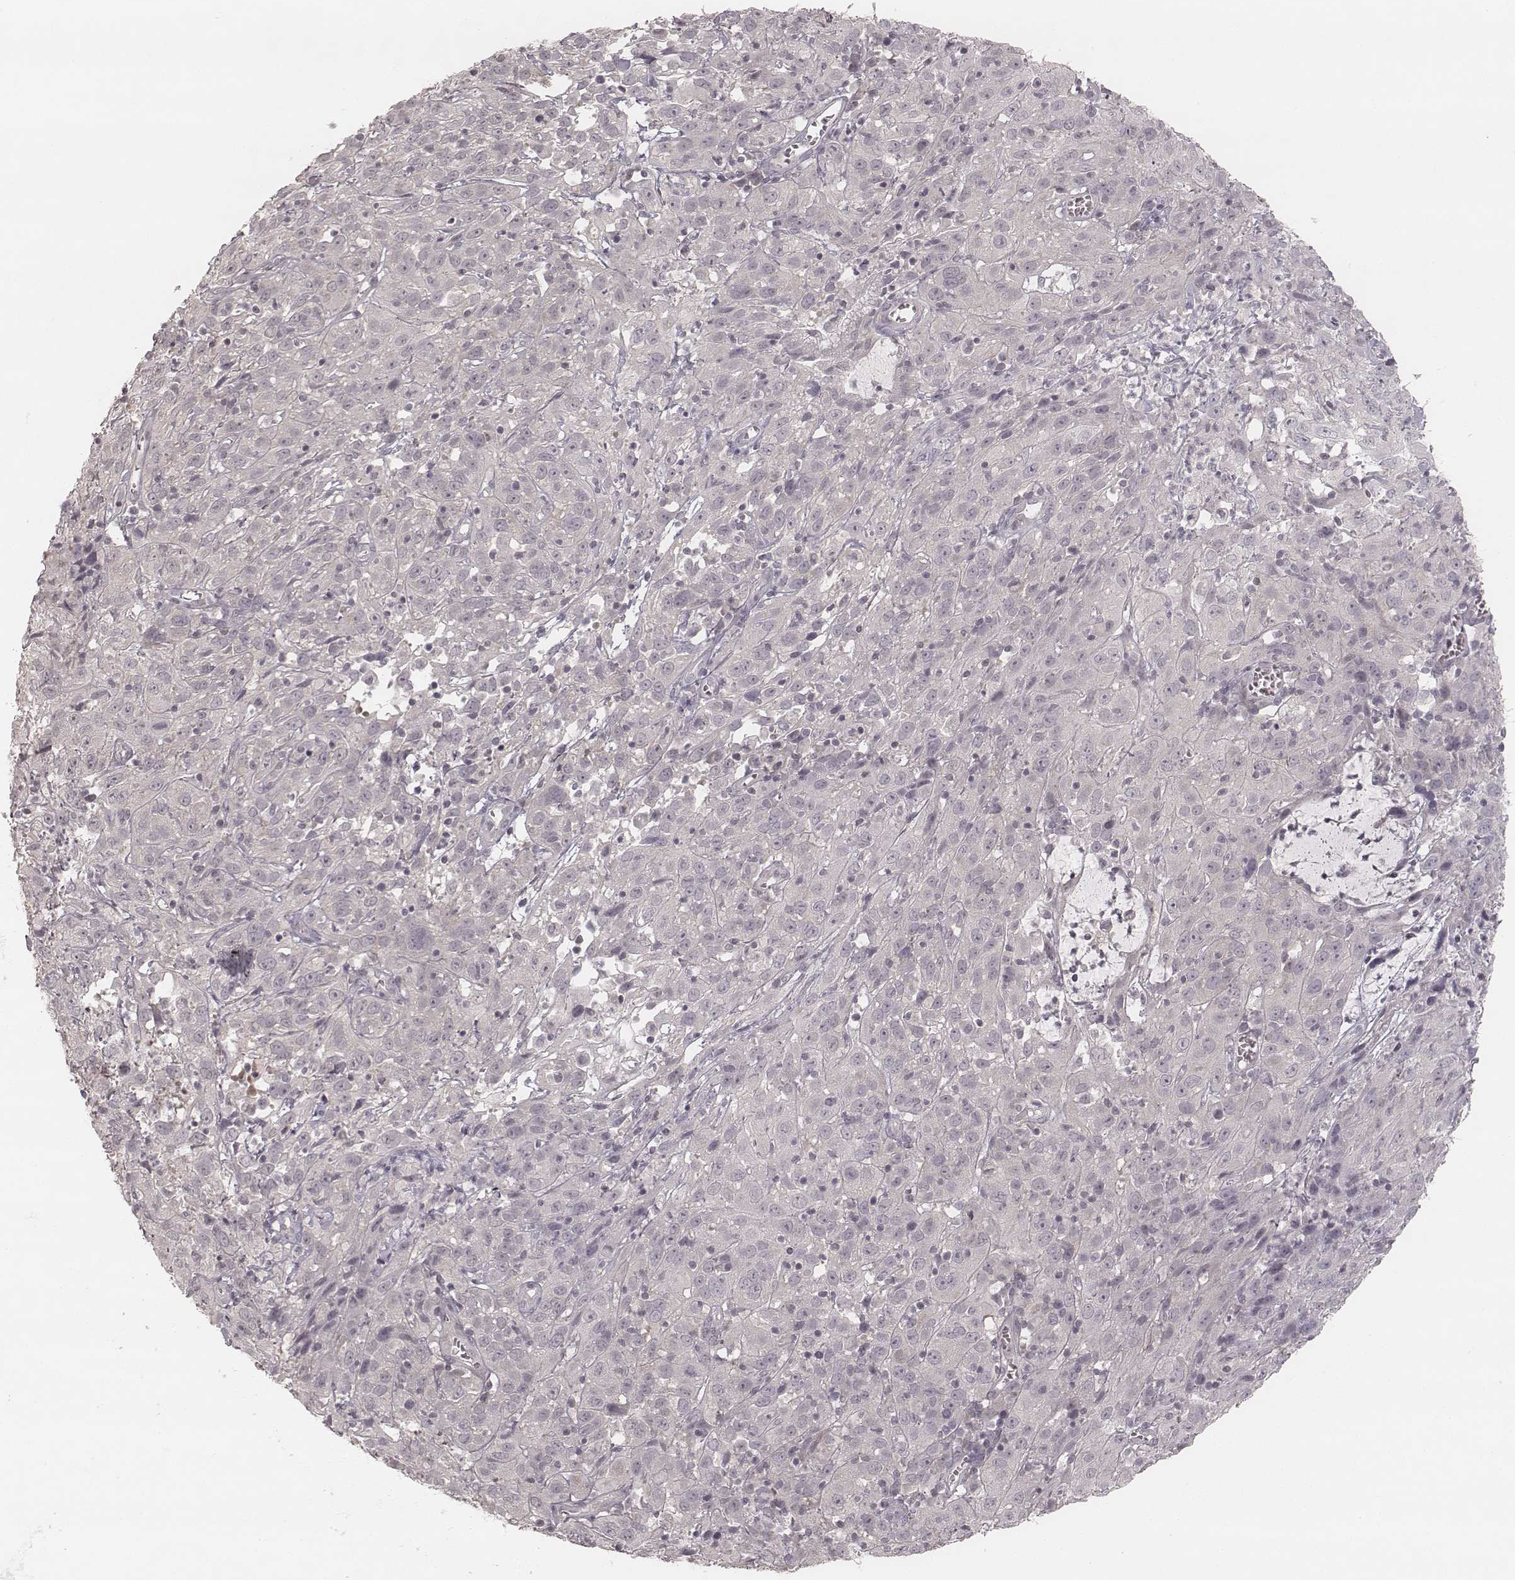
{"staining": {"intensity": "negative", "quantity": "none", "location": "none"}, "tissue": "cervical cancer", "cell_type": "Tumor cells", "image_type": "cancer", "snomed": [{"axis": "morphology", "description": "Squamous cell carcinoma, NOS"}, {"axis": "topography", "description": "Cervix"}], "caption": "This is an immunohistochemistry (IHC) photomicrograph of squamous cell carcinoma (cervical). There is no positivity in tumor cells.", "gene": "ACACB", "patient": {"sex": "female", "age": 32}}